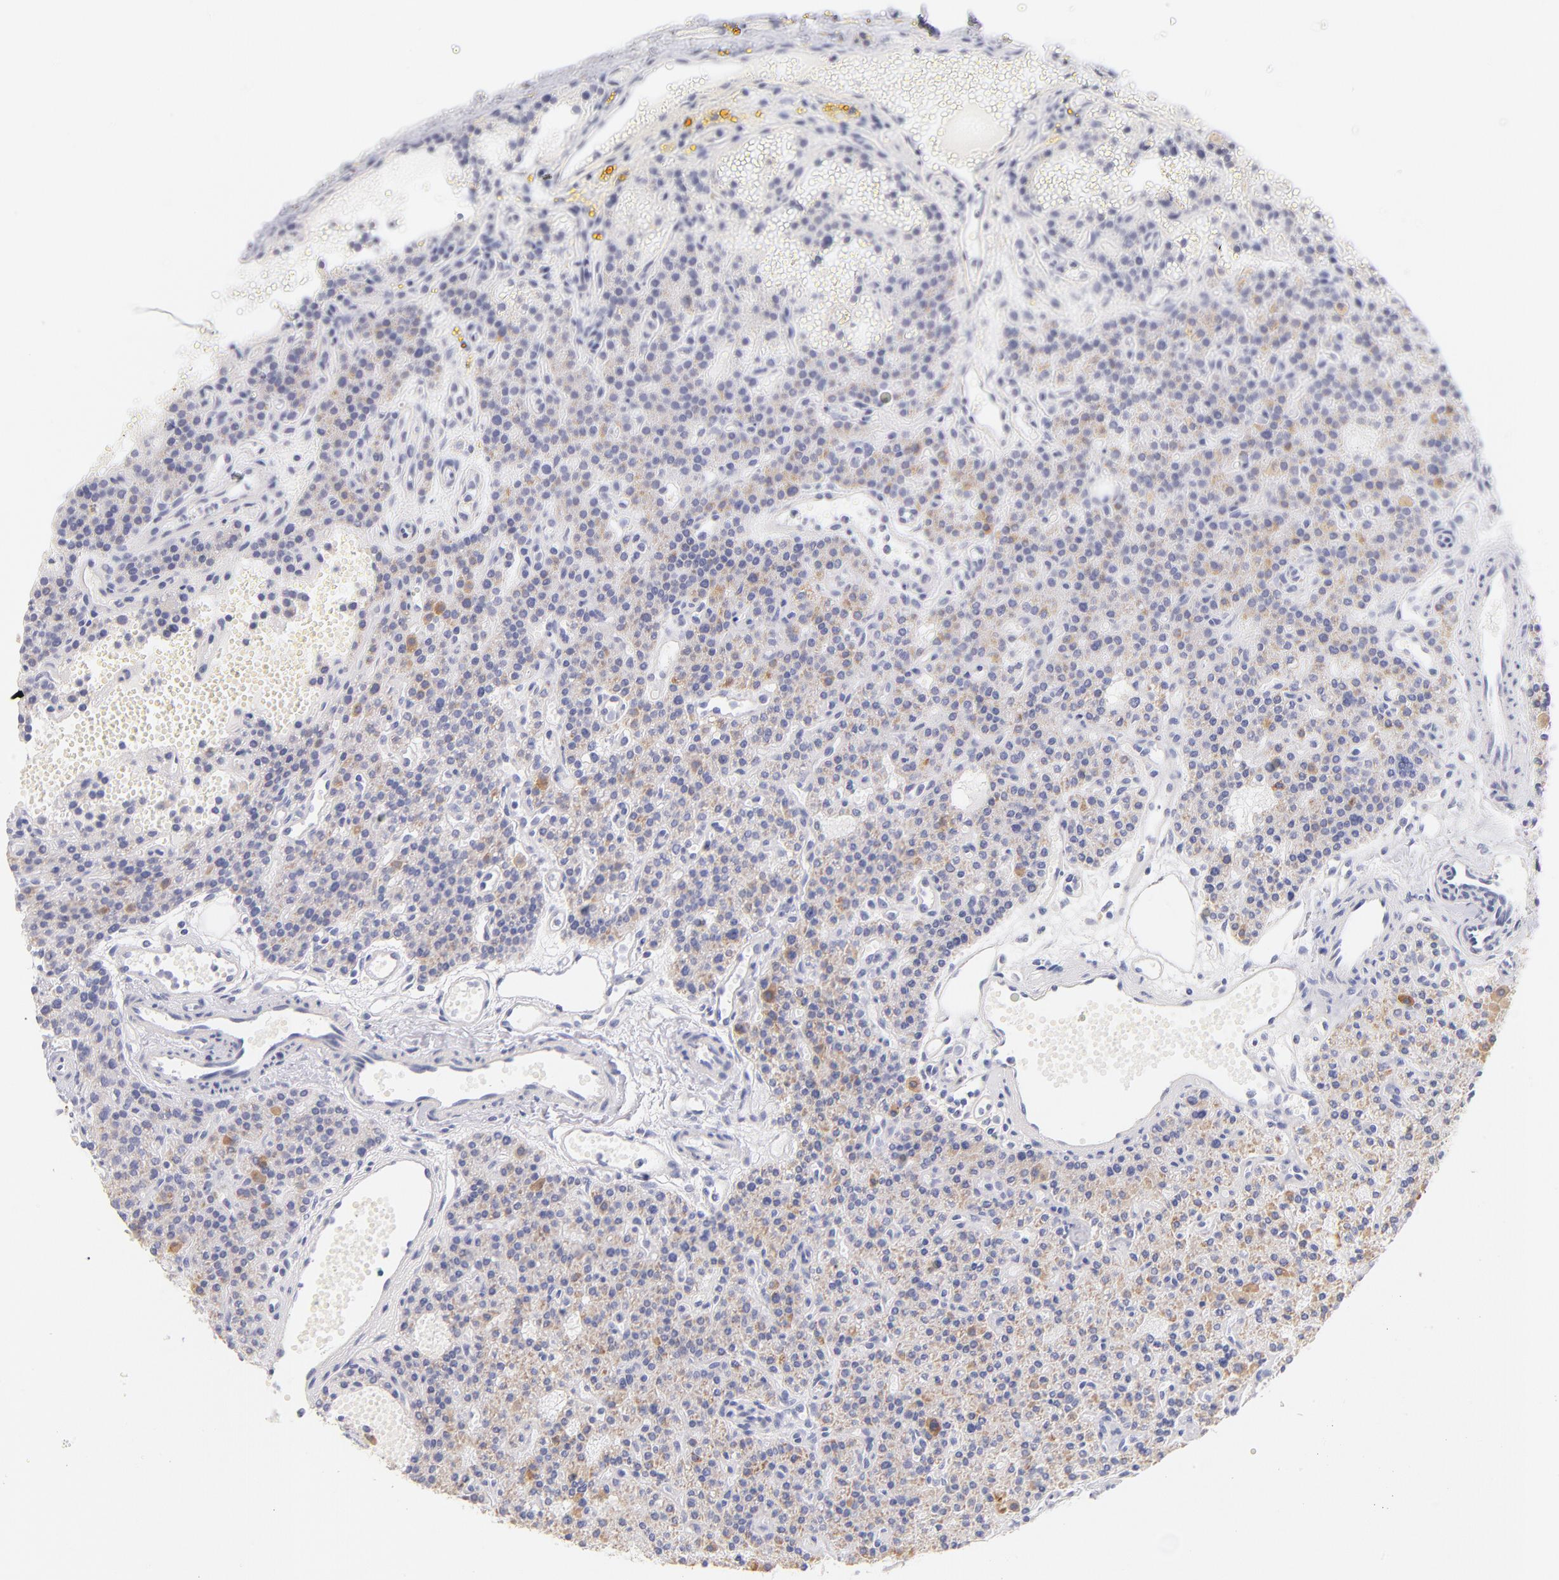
{"staining": {"intensity": "strong", "quantity": ">75%", "location": "cytoplasmic/membranous"}, "tissue": "parathyroid gland", "cell_type": "Glandular cells", "image_type": "normal", "snomed": [{"axis": "morphology", "description": "Normal tissue, NOS"}, {"axis": "topography", "description": "Parathyroid gland"}], "caption": "Protein expression analysis of normal parathyroid gland exhibits strong cytoplasmic/membranous expression in approximately >75% of glandular cells.", "gene": "AIFM1", "patient": {"sex": "male", "age": 25}}